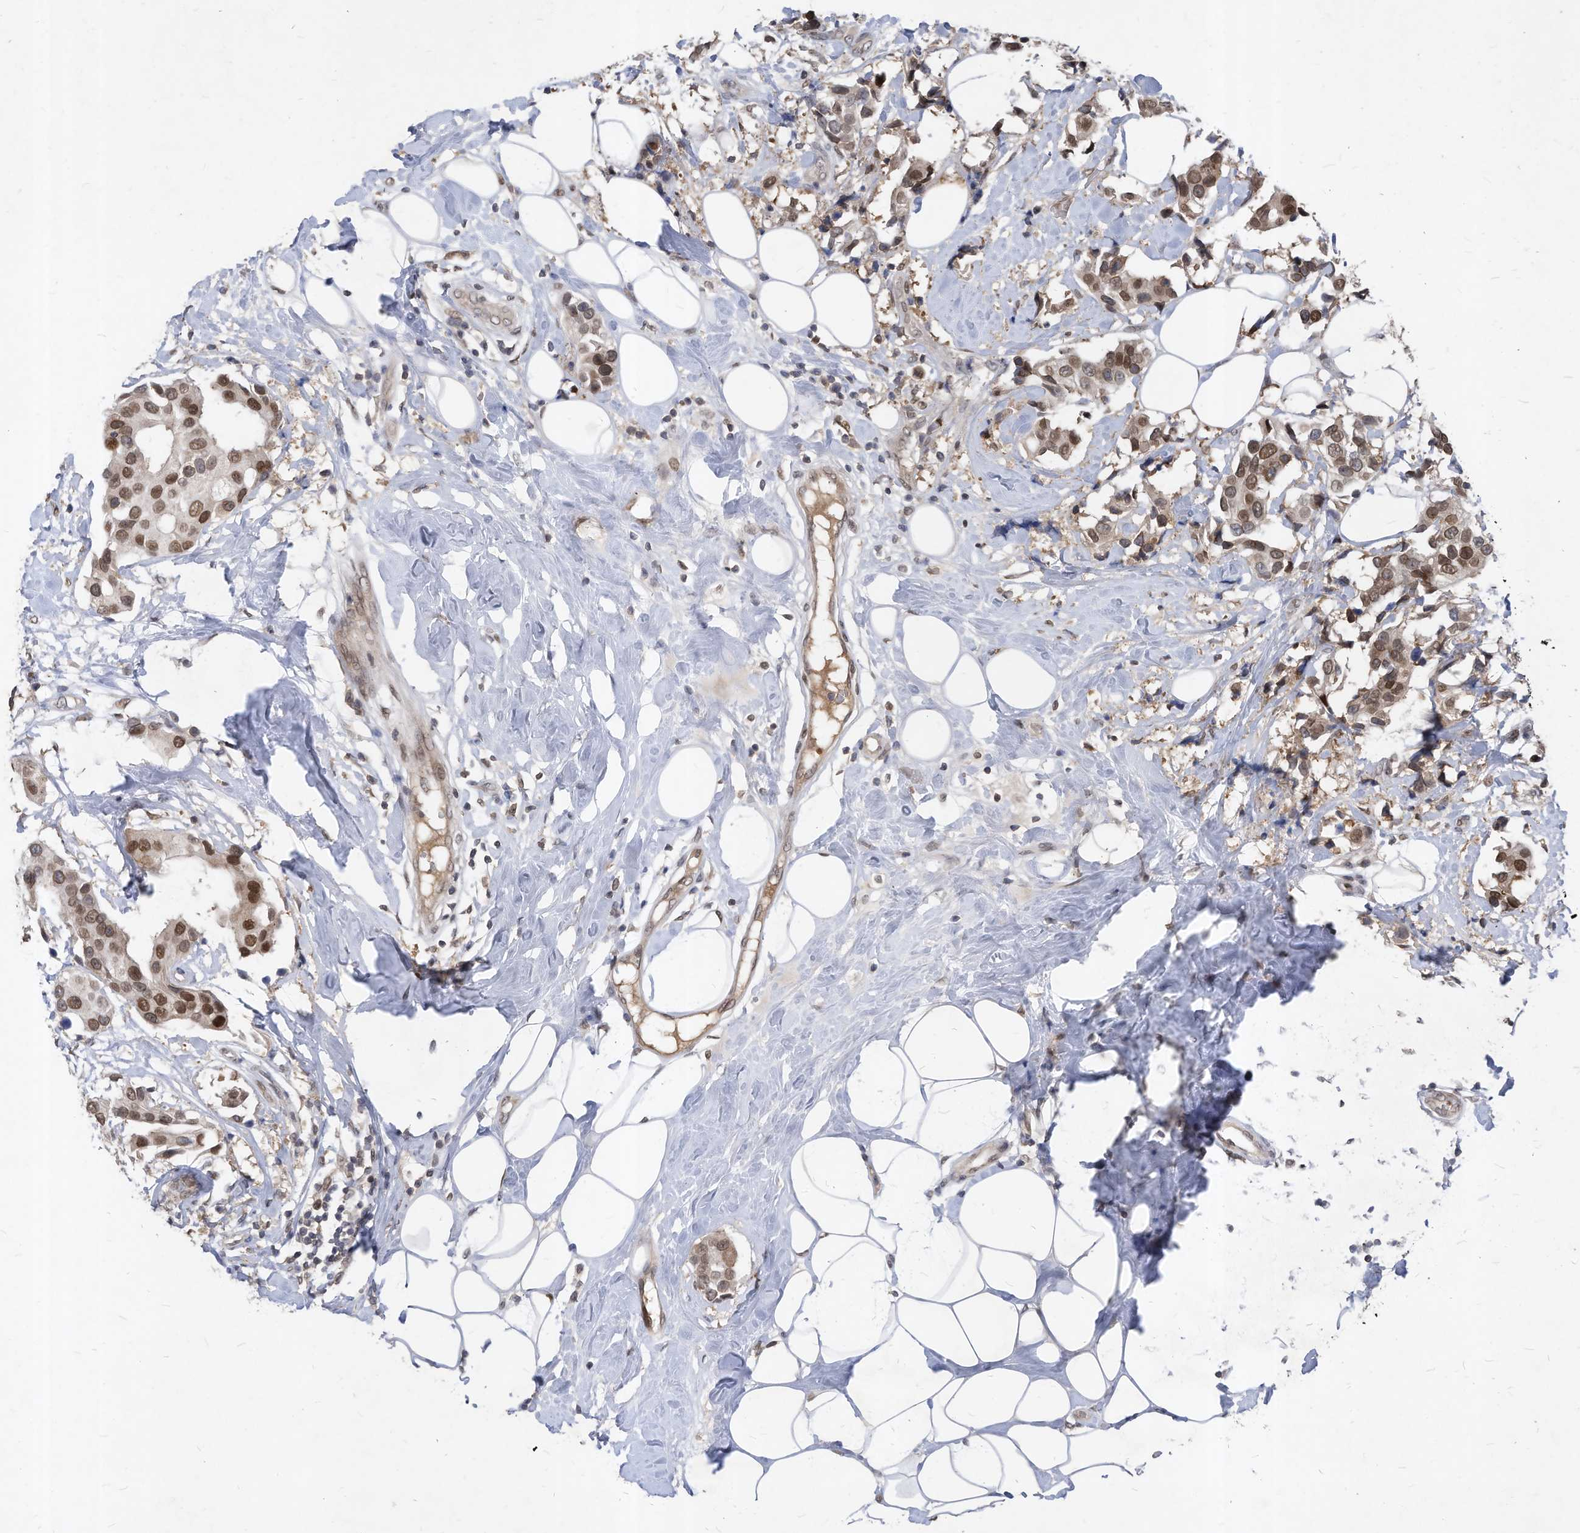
{"staining": {"intensity": "moderate", "quantity": ">75%", "location": "nuclear"}, "tissue": "breast cancer", "cell_type": "Tumor cells", "image_type": "cancer", "snomed": [{"axis": "morphology", "description": "Normal tissue, NOS"}, {"axis": "morphology", "description": "Duct carcinoma"}, {"axis": "topography", "description": "Breast"}], "caption": "Breast infiltrating ductal carcinoma stained with a brown dye demonstrates moderate nuclear positive positivity in about >75% of tumor cells.", "gene": "KPNB1", "patient": {"sex": "female", "age": 39}}